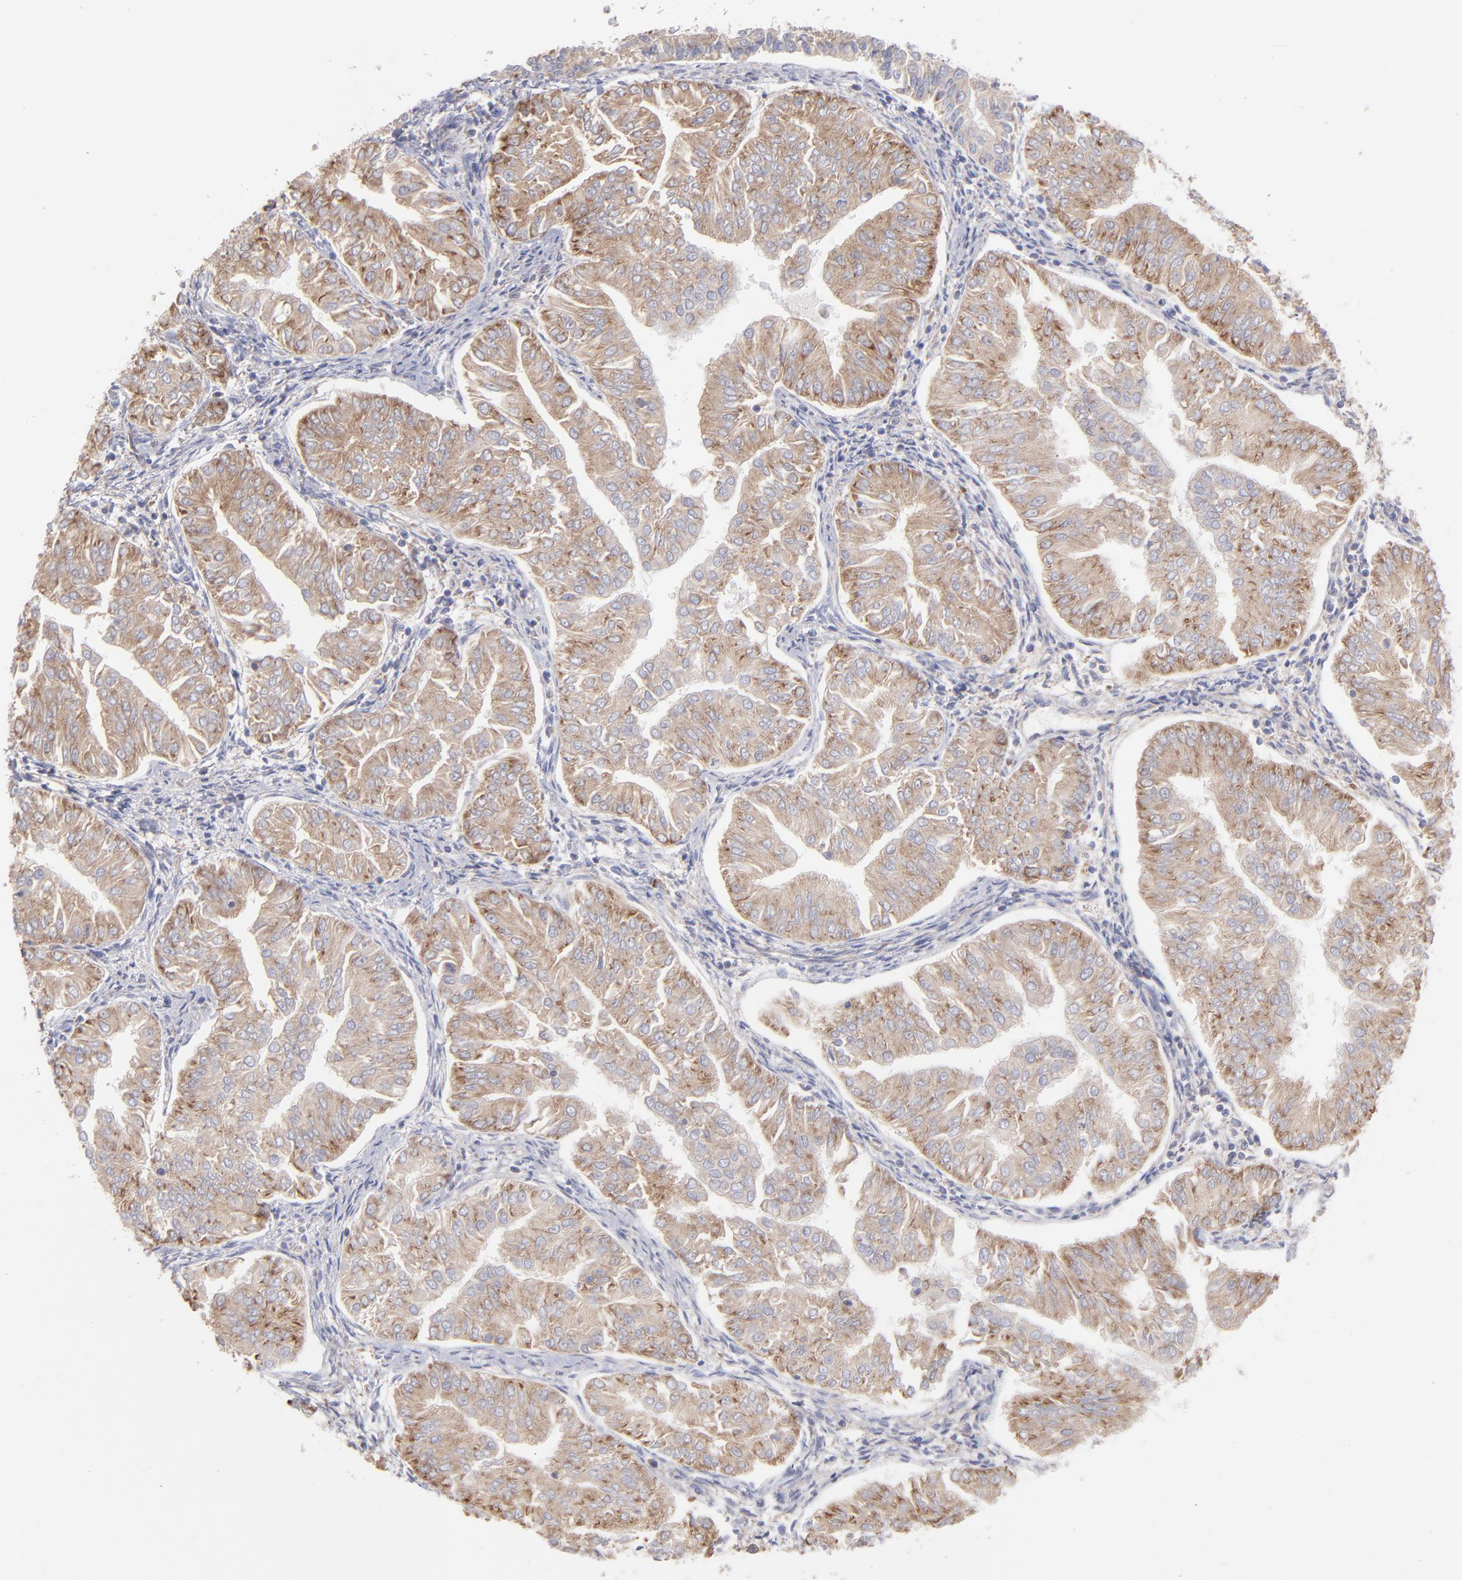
{"staining": {"intensity": "weak", "quantity": ">75%", "location": "cytoplasmic/membranous"}, "tissue": "endometrial cancer", "cell_type": "Tumor cells", "image_type": "cancer", "snomed": [{"axis": "morphology", "description": "Adenocarcinoma, NOS"}, {"axis": "topography", "description": "Endometrium"}], "caption": "A high-resolution micrograph shows immunohistochemistry staining of endometrial cancer (adenocarcinoma), which displays weak cytoplasmic/membranous staining in approximately >75% of tumor cells.", "gene": "RPLP0", "patient": {"sex": "female", "age": 53}}